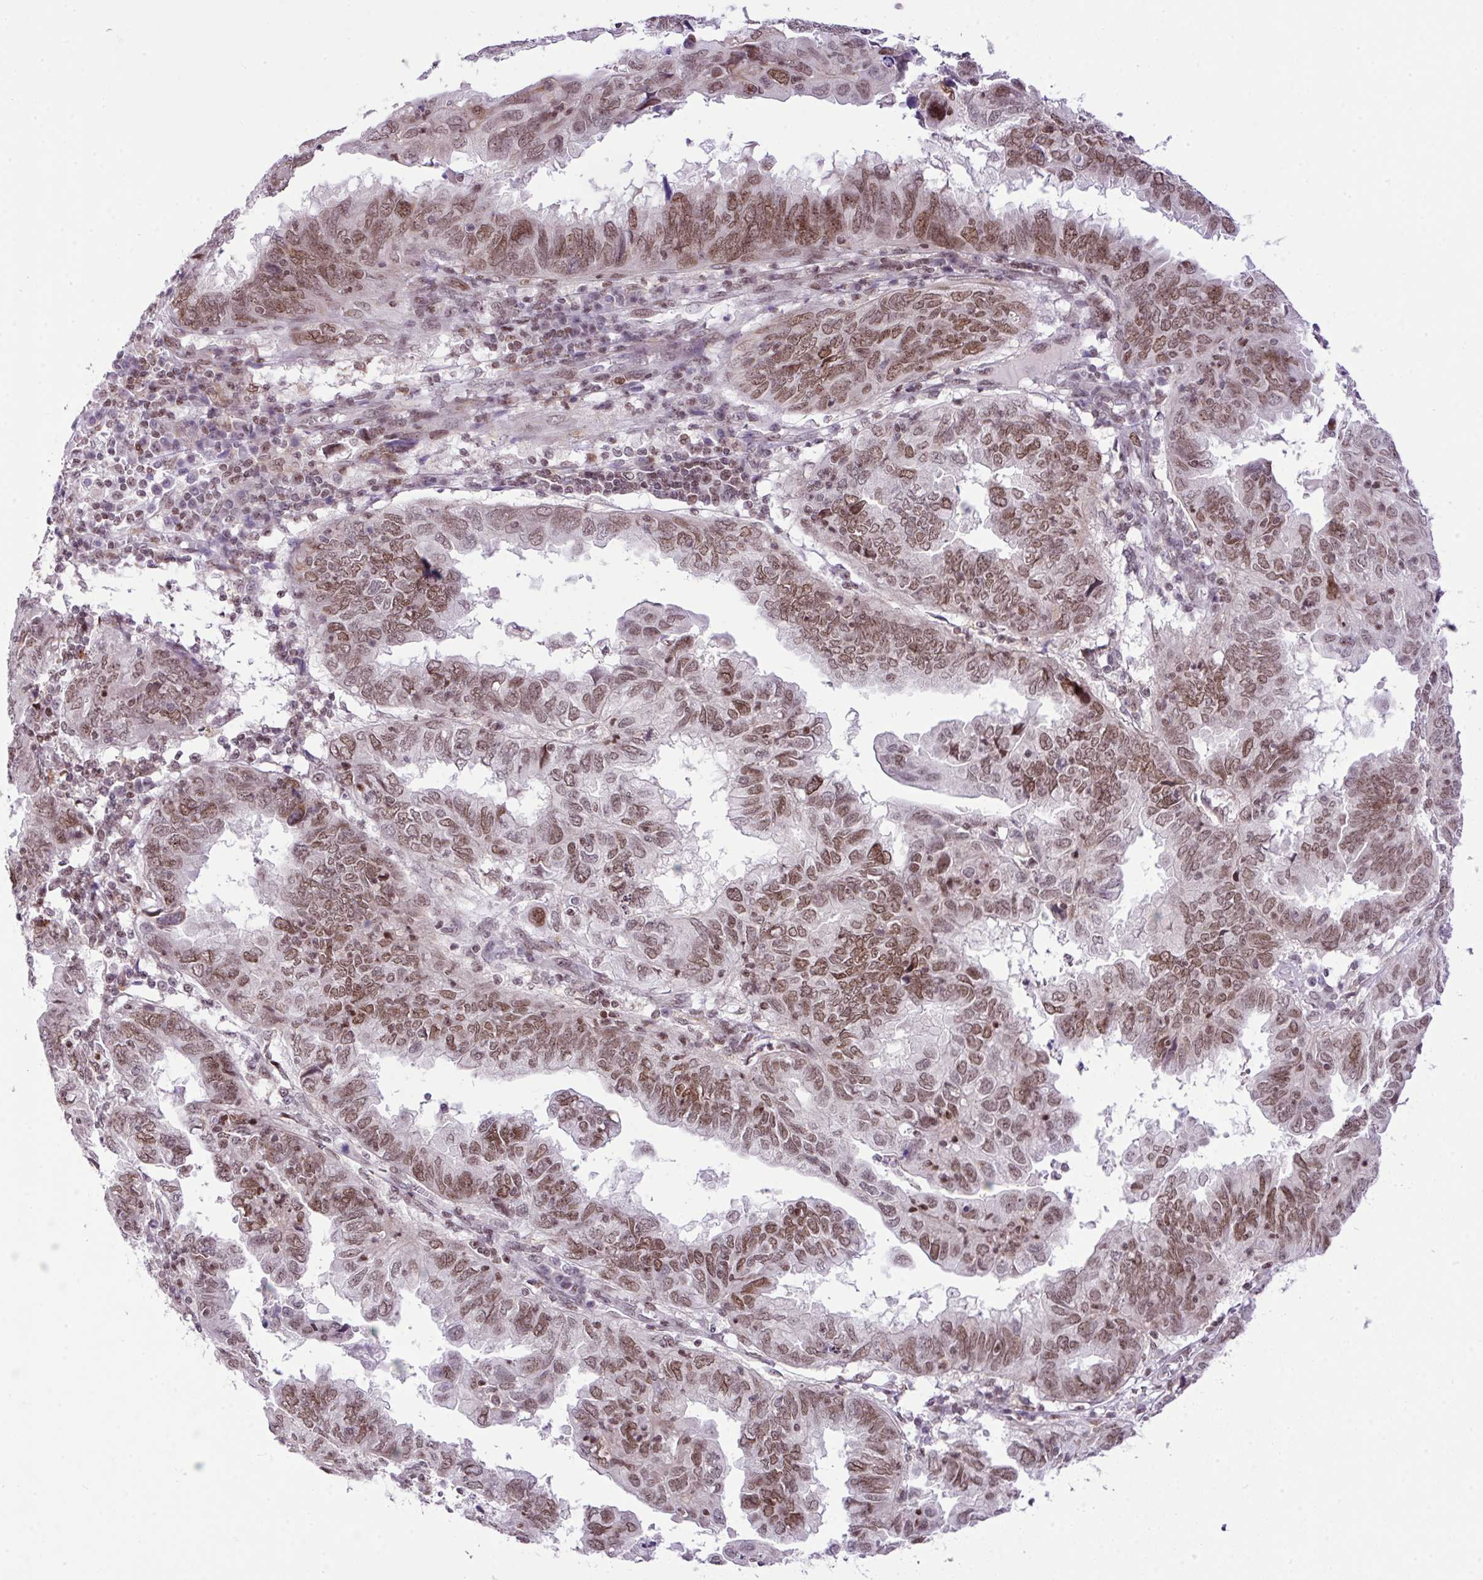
{"staining": {"intensity": "moderate", "quantity": ">75%", "location": "nuclear"}, "tissue": "endometrial cancer", "cell_type": "Tumor cells", "image_type": "cancer", "snomed": [{"axis": "morphology", "description": "Adenocarcinoma, NOS"}, {"axis": "topography", "description": "Uterus"}], "caption": "Adenocarcinoma (endometrial) tissue reveals moderate nuclear expression in about >75% of tumor cells, visualized by immunohistochemistry. The staining was performed using DAB (3,3'-diaminobenzidine) to visualize the protein expression in brown, while the nuclei were stained in blue with hematoxylin (Magnification: 20x).", "gene": "CCDC137", "patient": {"sex": "female", "age": 77}}